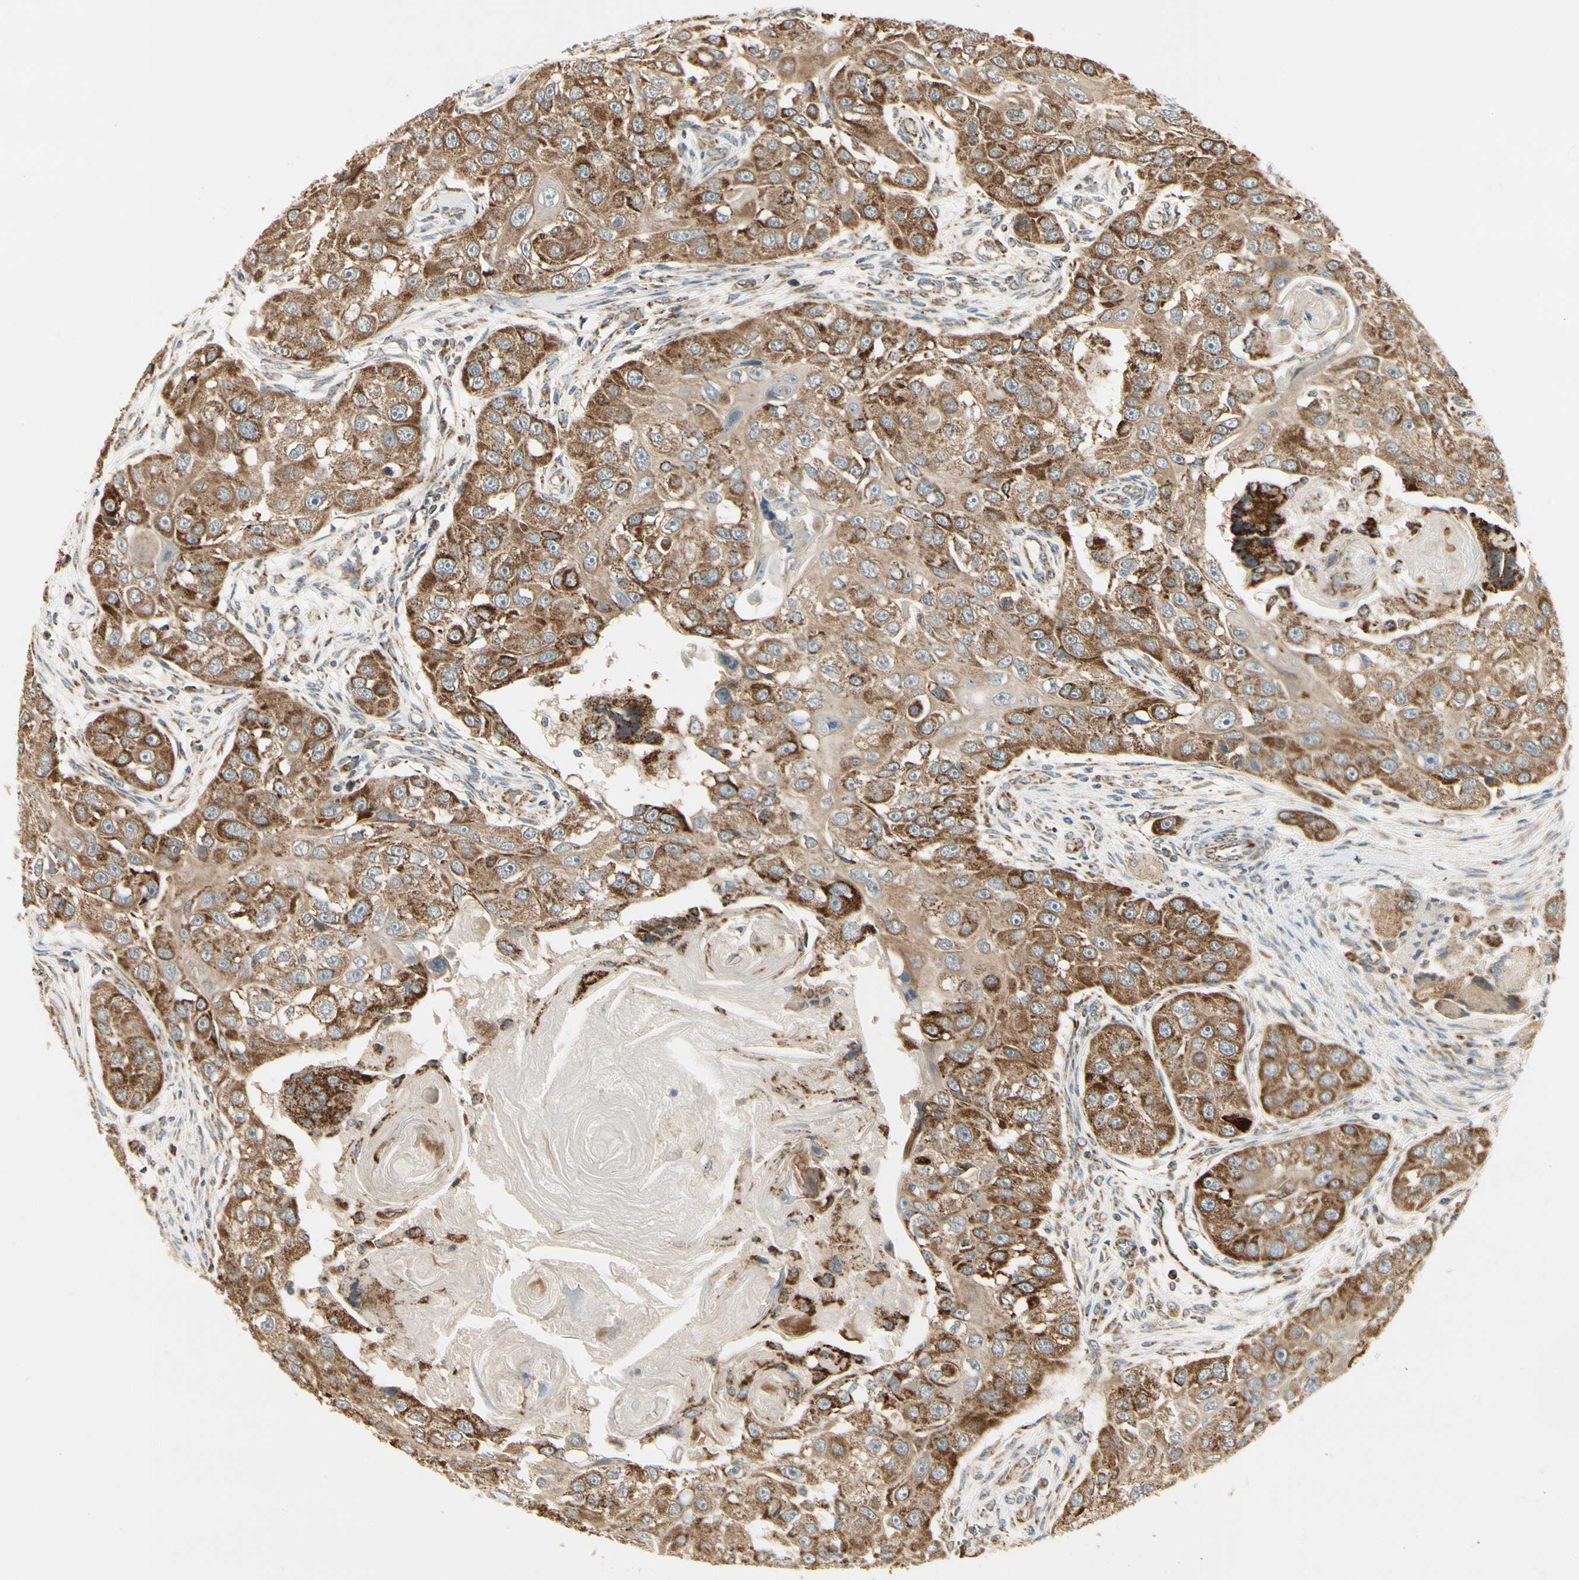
{"staining": {"intensity": "strong", "quantity": ">75%", "location": "cytoplasmic/membranous"}, "tissue": "head and neck cancer", "cell_type": "Tumor cells", "image_type": "cancer", "snomed": [{"axis": "morphology", "description": "Normal tissue, NOS"}, {"axis": "morphology", "description": "Squamous cell carcinoma, NOS"}, {"axis": "topography", "description": "Skeletal muscle"}, {"axis": "topography", "description": "Head-Neck"}], "caption": "The histopathology image demonstrates a brown stain indicating the presence of a protein in the cytoplasmic/membranous of tumor cells in head and neck cancer (squamous cell carcinoma).", "gene": "EPHB3", "patient": {"sex": "male", "age": 51}}